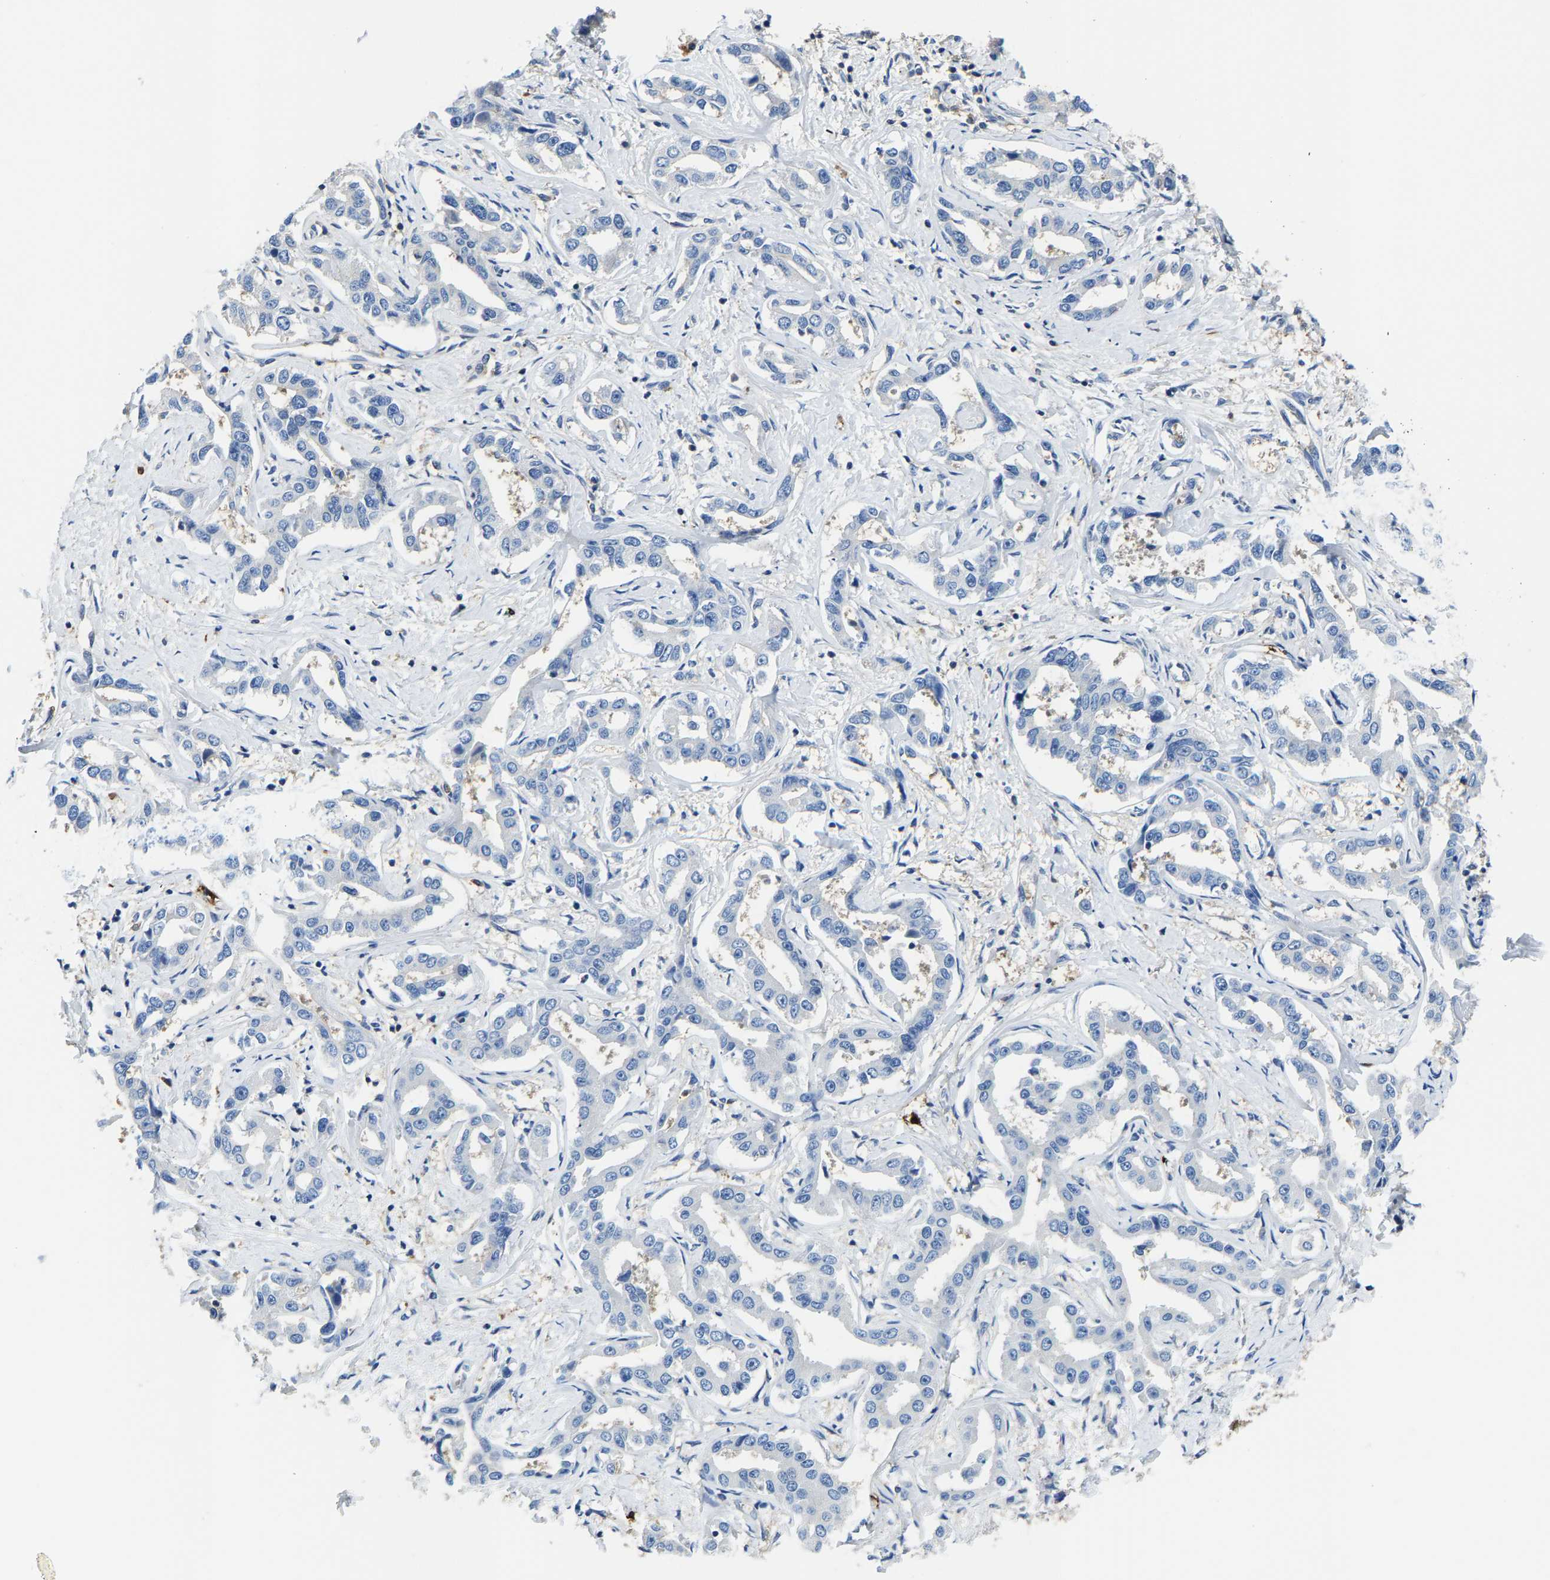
{"staining": {"intensity": "negative", "quantity": "none", "location": "none"}, "tissue": "liver cancer", "cell_type": "Tumor cells", "image_type": "cancer", "snomed": [{"axis": "morphology", "description": "Cholangiocarcinoma"}, {"axis": "topography", "description": "Liver"}], "caption": "An IHC image of liver cancer (cholangiocarcinoma) is shown. There is no staining in tumor cells of liver cancer (cholangiocarcinoma).", "gene": "TRAF6", "patient": {"sex": "male", "age": 59}}